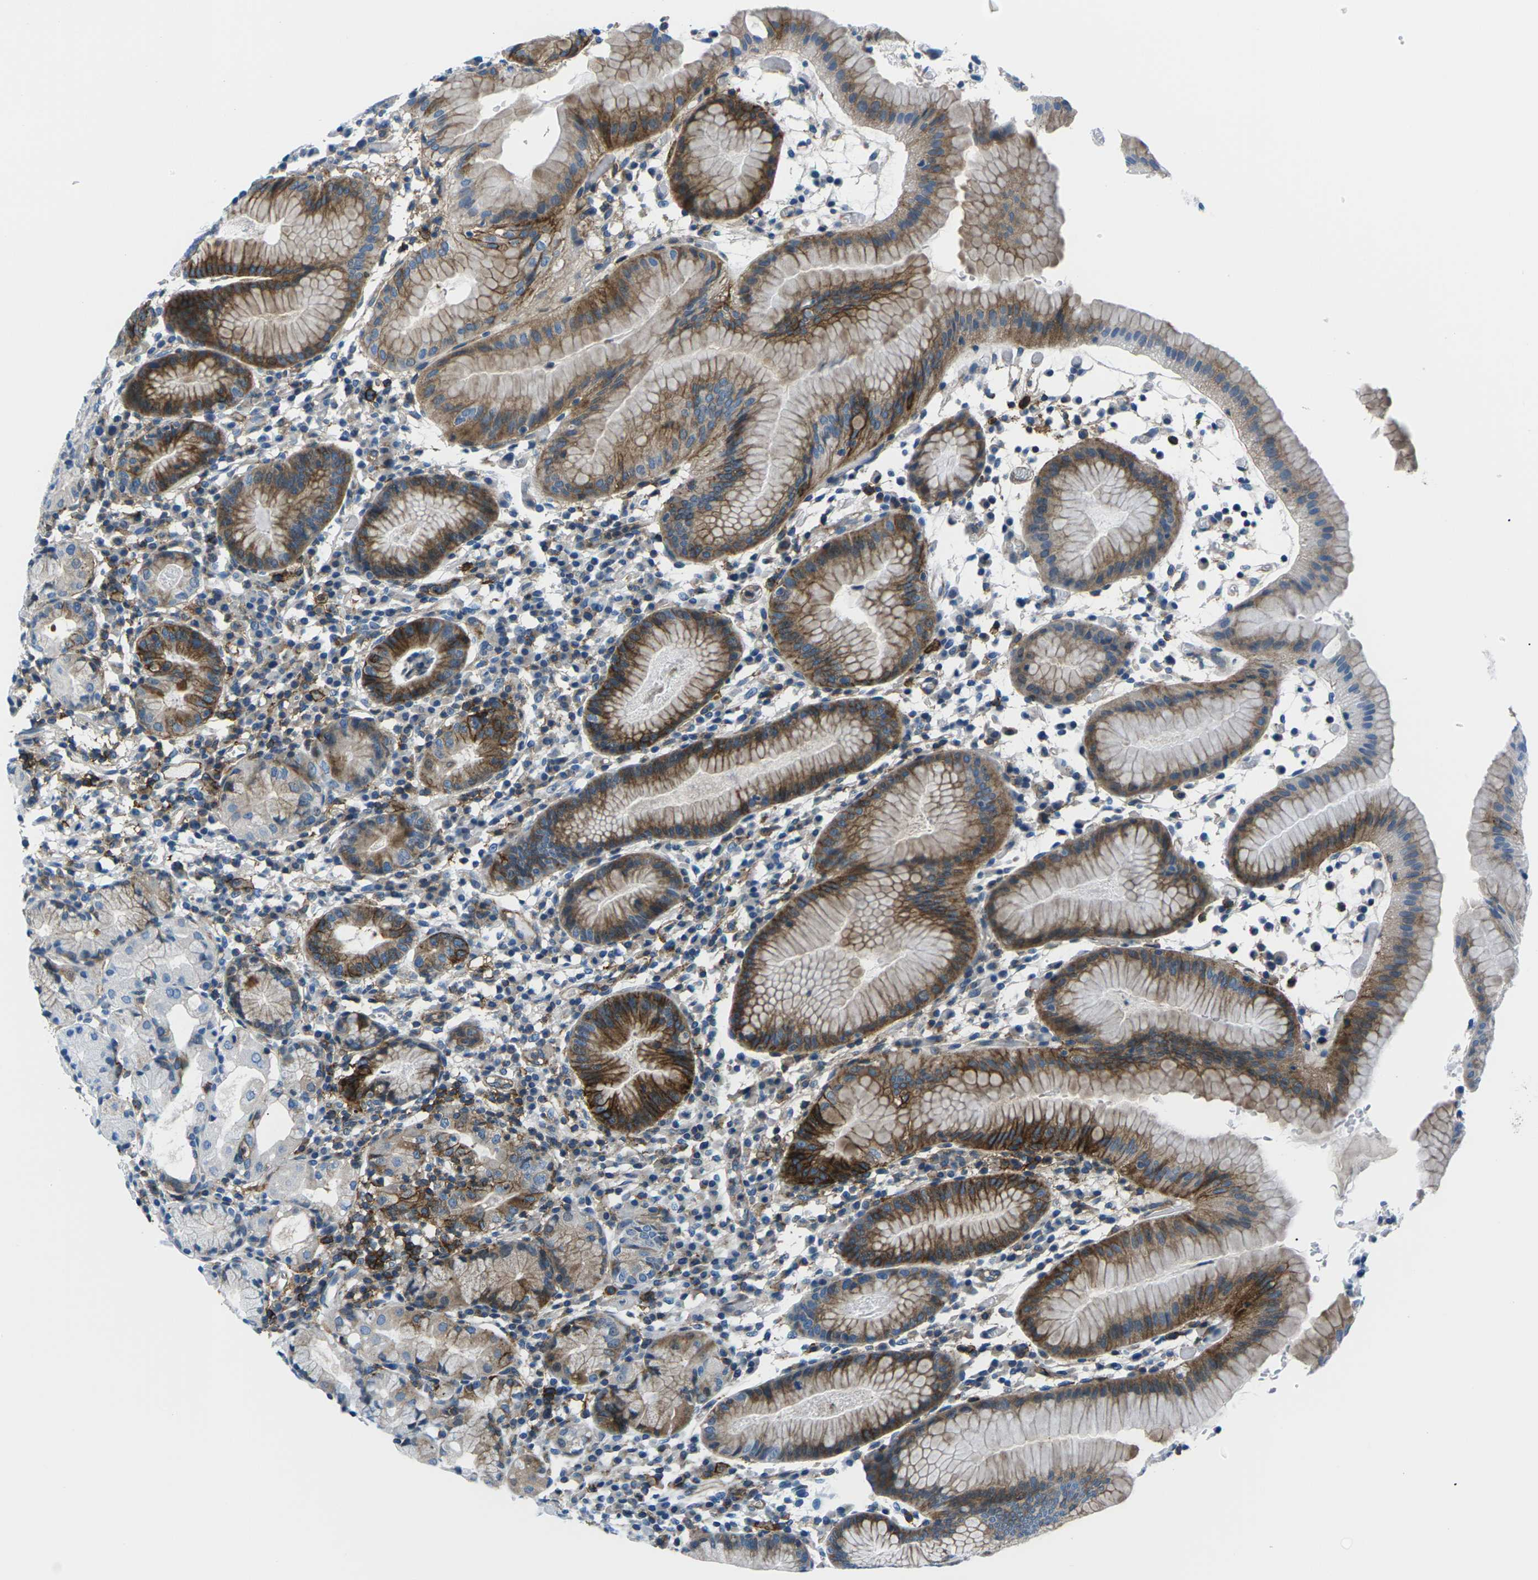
{"staining": {"intensity": "moderate", "quantity": "25%-75%", "location": "cytoplasmic/membranous"}, "tissue": "stomach", "cell_type": "Glandular cells", "image_type": "normal", "snomed": [{"axis": "morphology", "description": "Normal tissue, NOS"}, {"axis": "topography", "description": "Stomach"}, {"axis": "topography", "description": "Stomach, lower"}], "caption": "High-magnification brightfield microscopy of normal stomach stained with DAB (brown) and counterstained with hematoxylin (blue). glandular cells exhibit moderate cytoplasmic/membranous expression is present in approximately25%-75% of cells.", "gene": "SOCS4", "patient": {"sex": "female", "age": 75}}